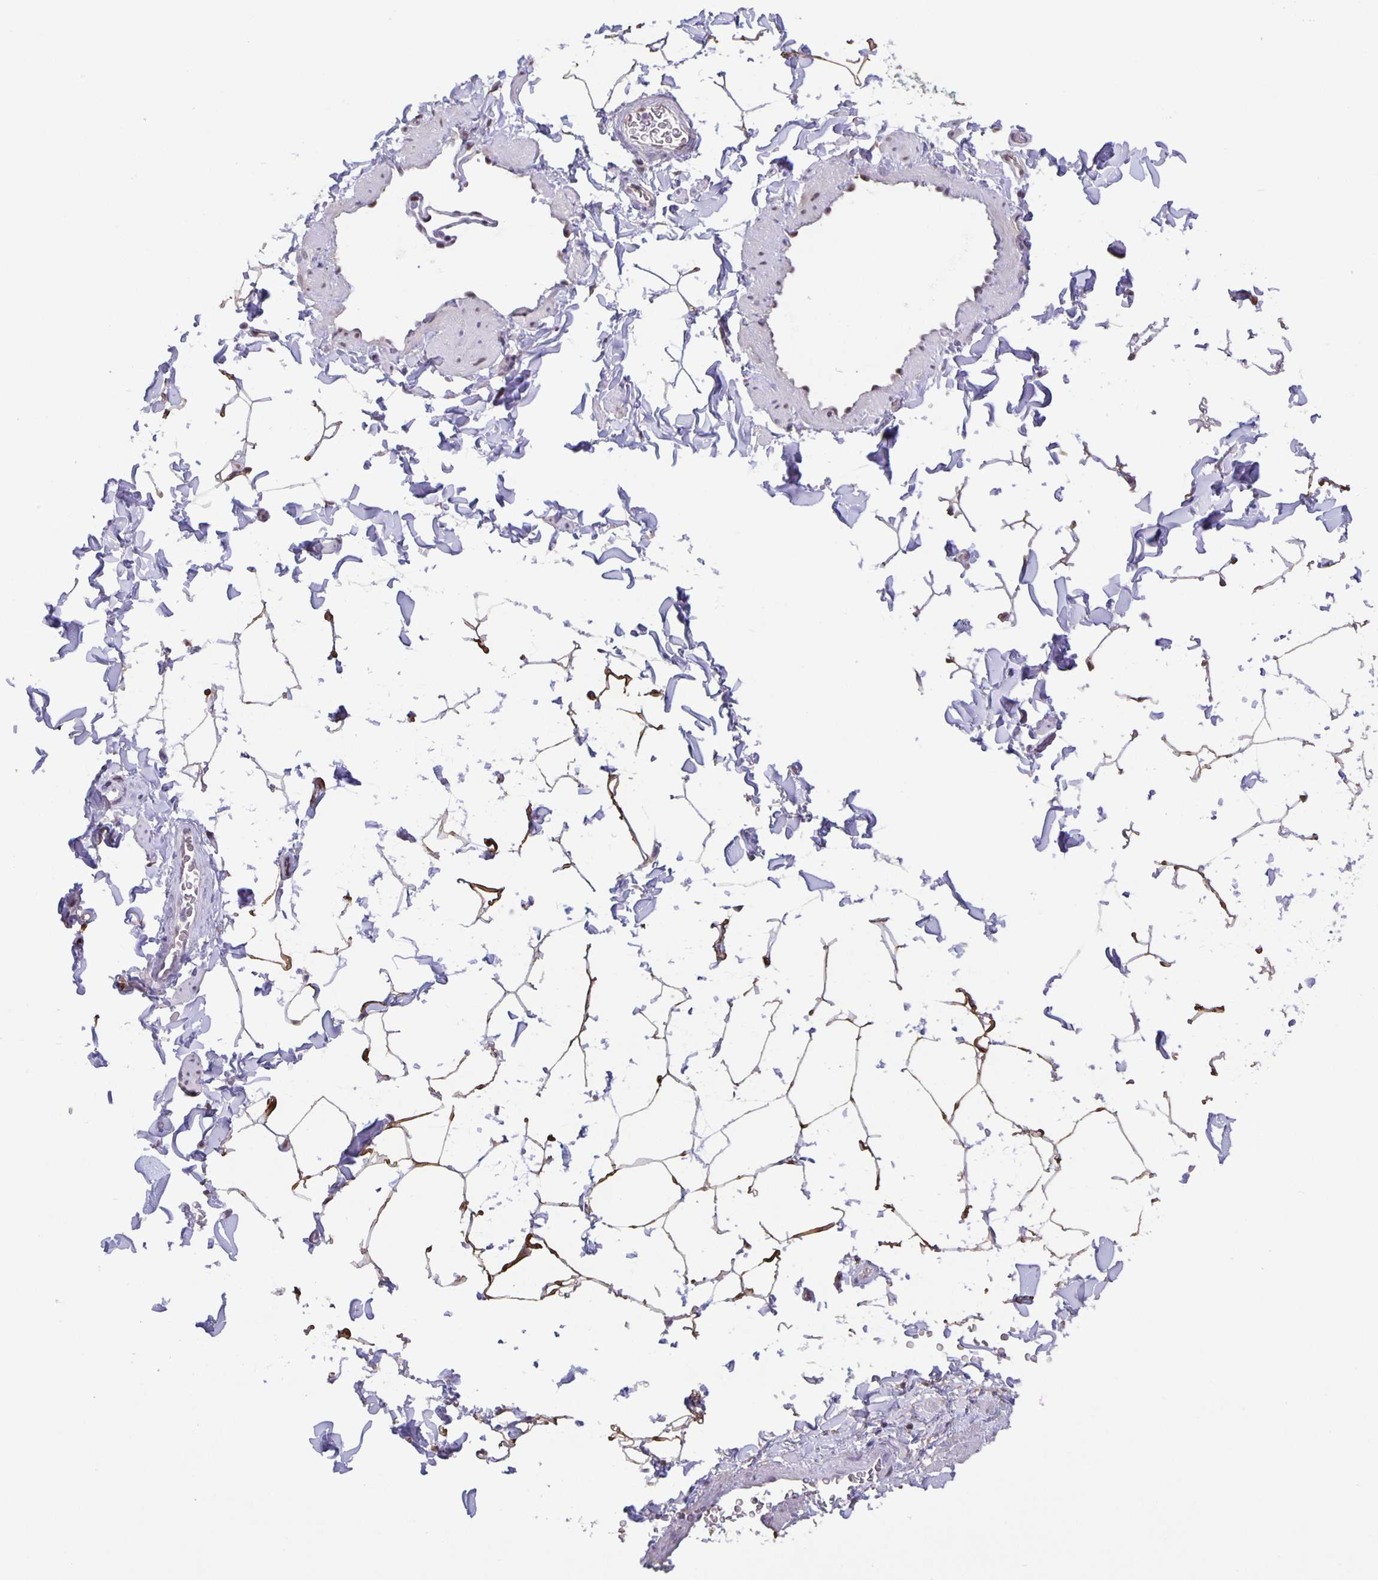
{"staining": {"intensity": "moderate", "quantity": ">75%", "location": "cytoplasmic/membranous"}, "tissue": "adipose tissue", "cell_type": "Adipocytes", "image_type": "normal", "snomed": [{"axis": "morphology", "description": "Normal tissue, NOS"}, {"axis": "topography", "description": "Epididymis"}, {"axis": "topography", "description": "Peripheral nerve tissue"}], "caption": "Protein staining reveals moderate cytoplasmic/membranous expression in approximately >75% of adipocytes in normal adipose tissue. (DAB IHC, brown staining for protein, blue staining for nuclei).", "gene": "MAPK12", "patient": {"sex": "male", "age": 32}}